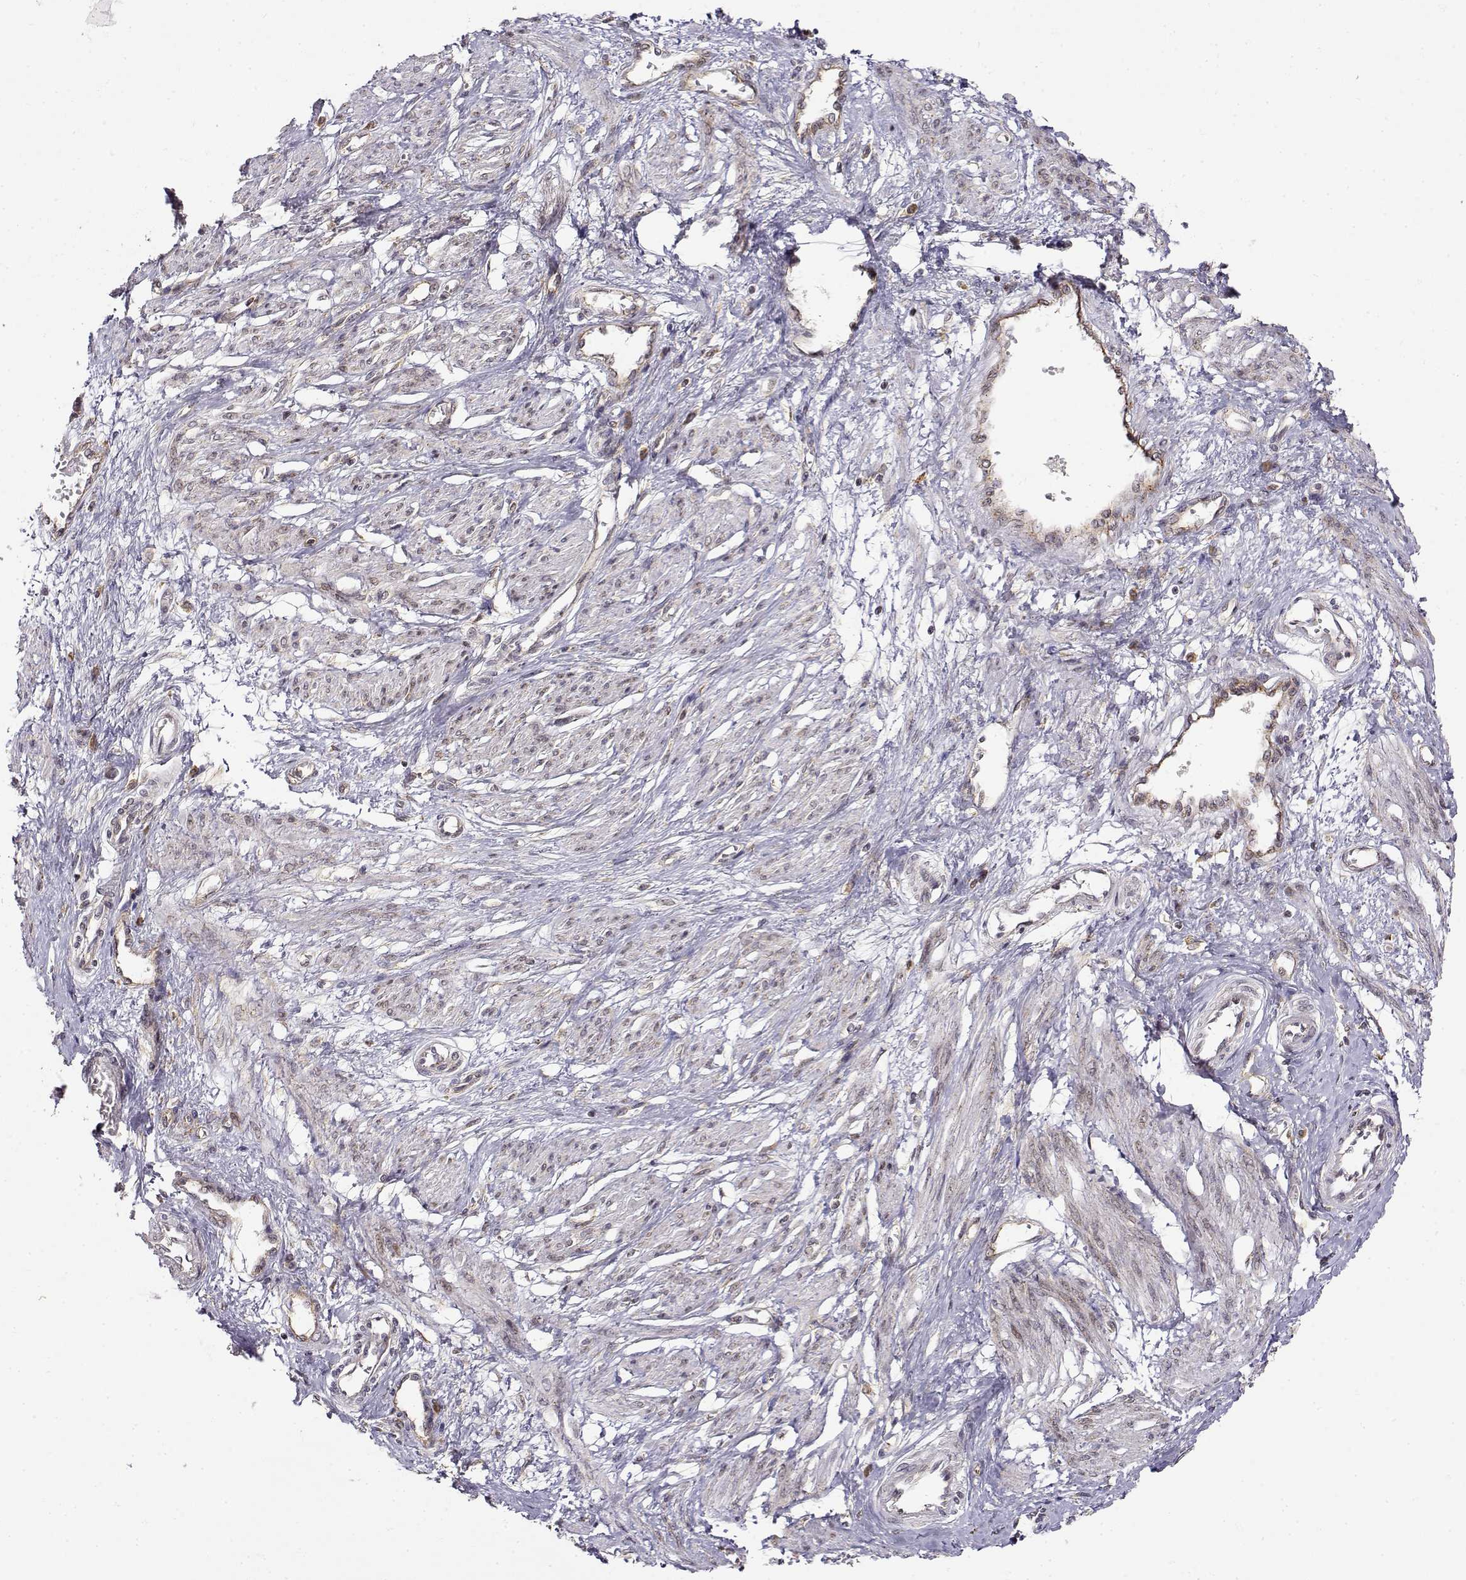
{"staining": {"intensity": "weak", "quantity": "<25%", "location": "nuclear"}, "tissue": "smooth muscle", "cell_type": "Smooth muscle cells", "image_type": "normal", "snomed": [{"axis": "morphology", "description": "Normal tissue, NOS"}, {"axis": "topography", "description": "Smooth muscle"}, {"axis": "topography", "description": "Uterus"}], "caption": "This histopathology image is of unremarkable smooth muscle stained with immunohistochemistry to label a protein in brown with the nuclei are counter-stained blue. There is no expression in smooth muscle cells.", "gene": "RNF13", "patient": {"sex": "female", "age": 39}}